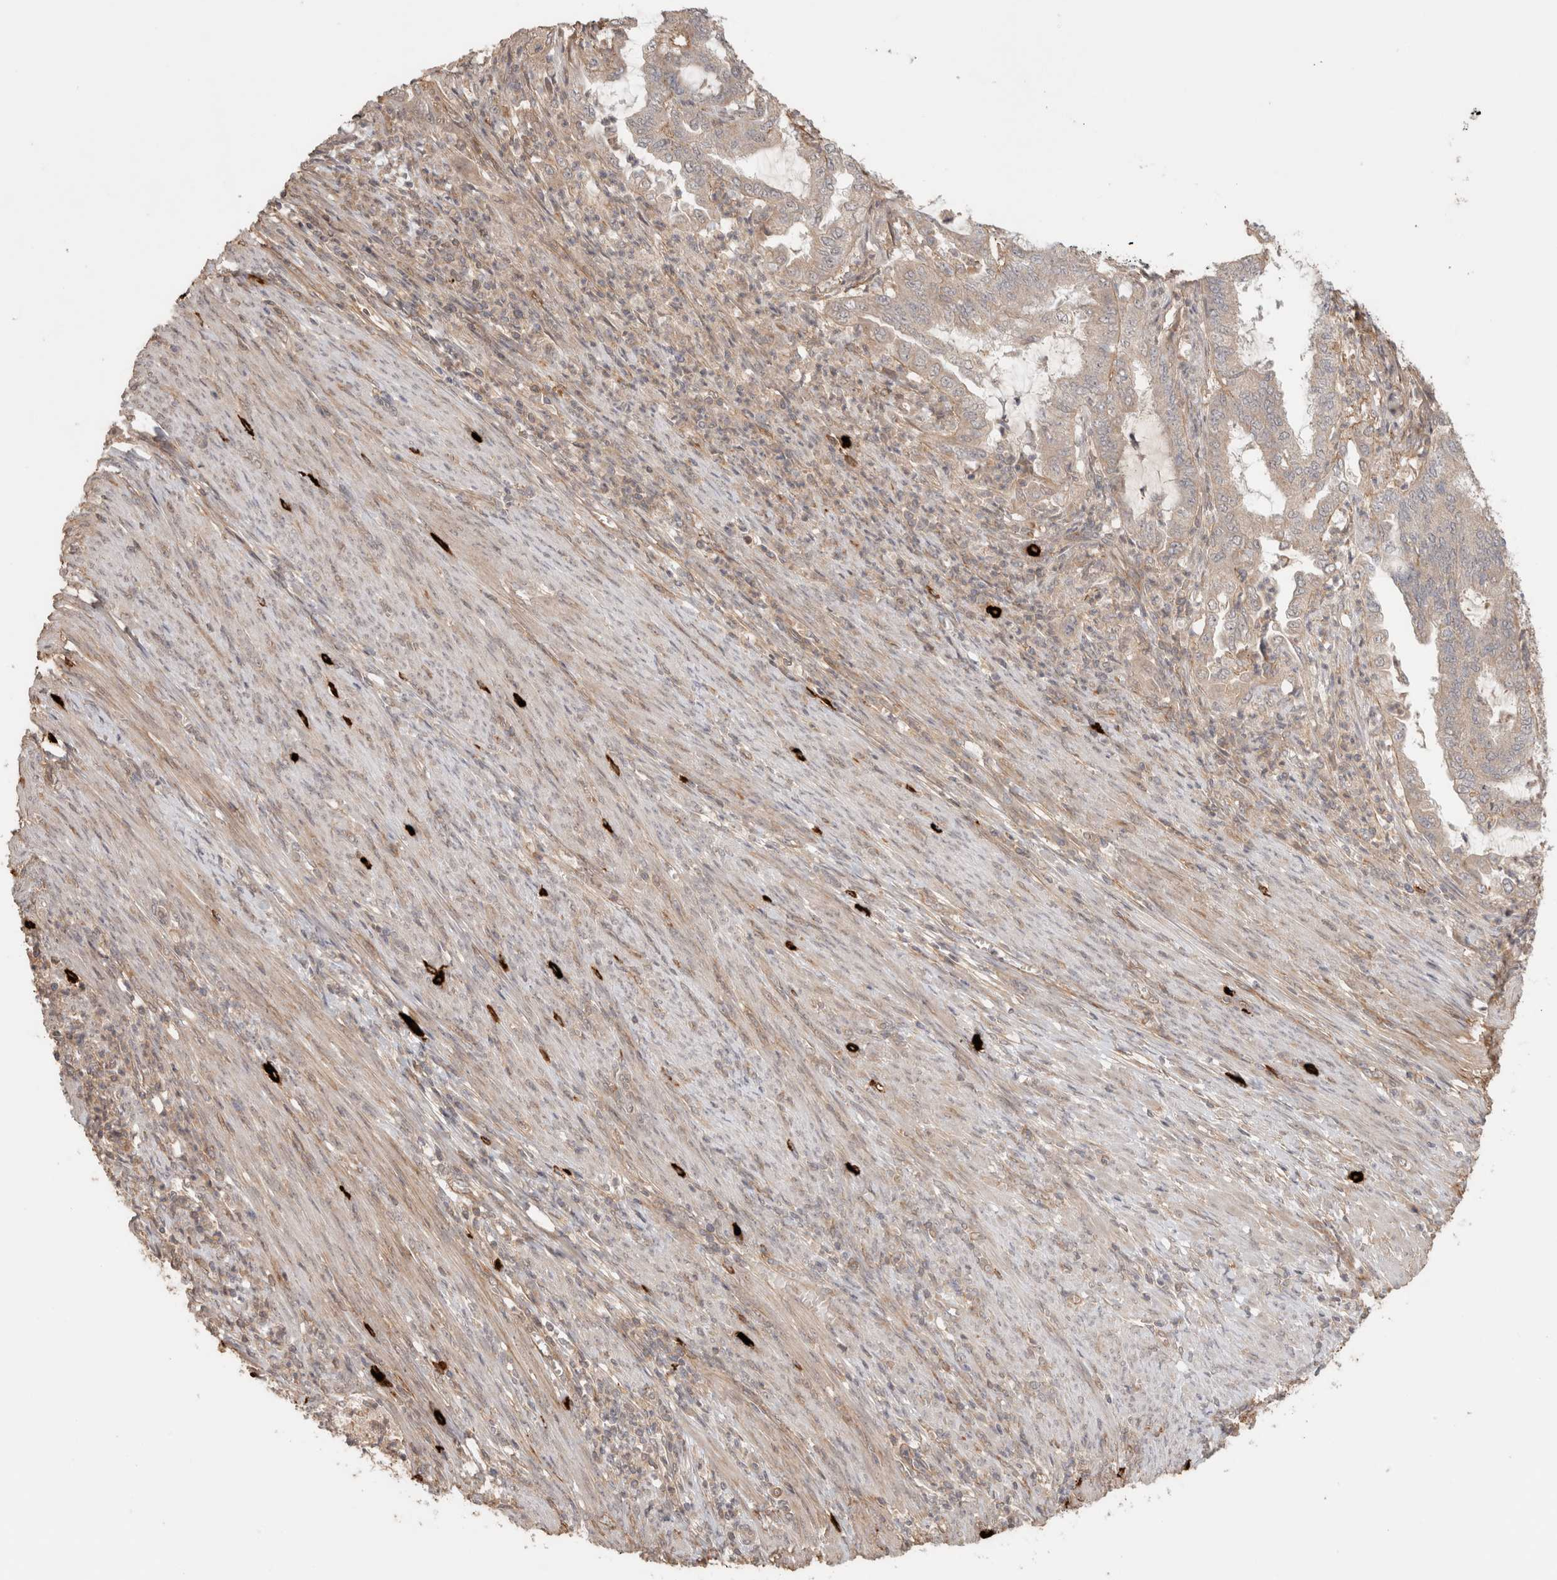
{"staining": {"intensity": "negative", "quantity": "none", "location": "none"}, "tissue": "endometrial cancer", "cell_type": "Tumor cells", "image_type": "cancer", "snomed": [{"axis": "morphology", "description": "Adenocarcinoma, NOS"}, {"axis": "topography", "description": "Endometrium"}], "caption": "Tumor cells are negative for brown protein staining in adenocarcinoma (endometrial). Nuclei are stained in blue.", "gene": "HSPG2", "patient": {"sex": "female", "age": 49}}